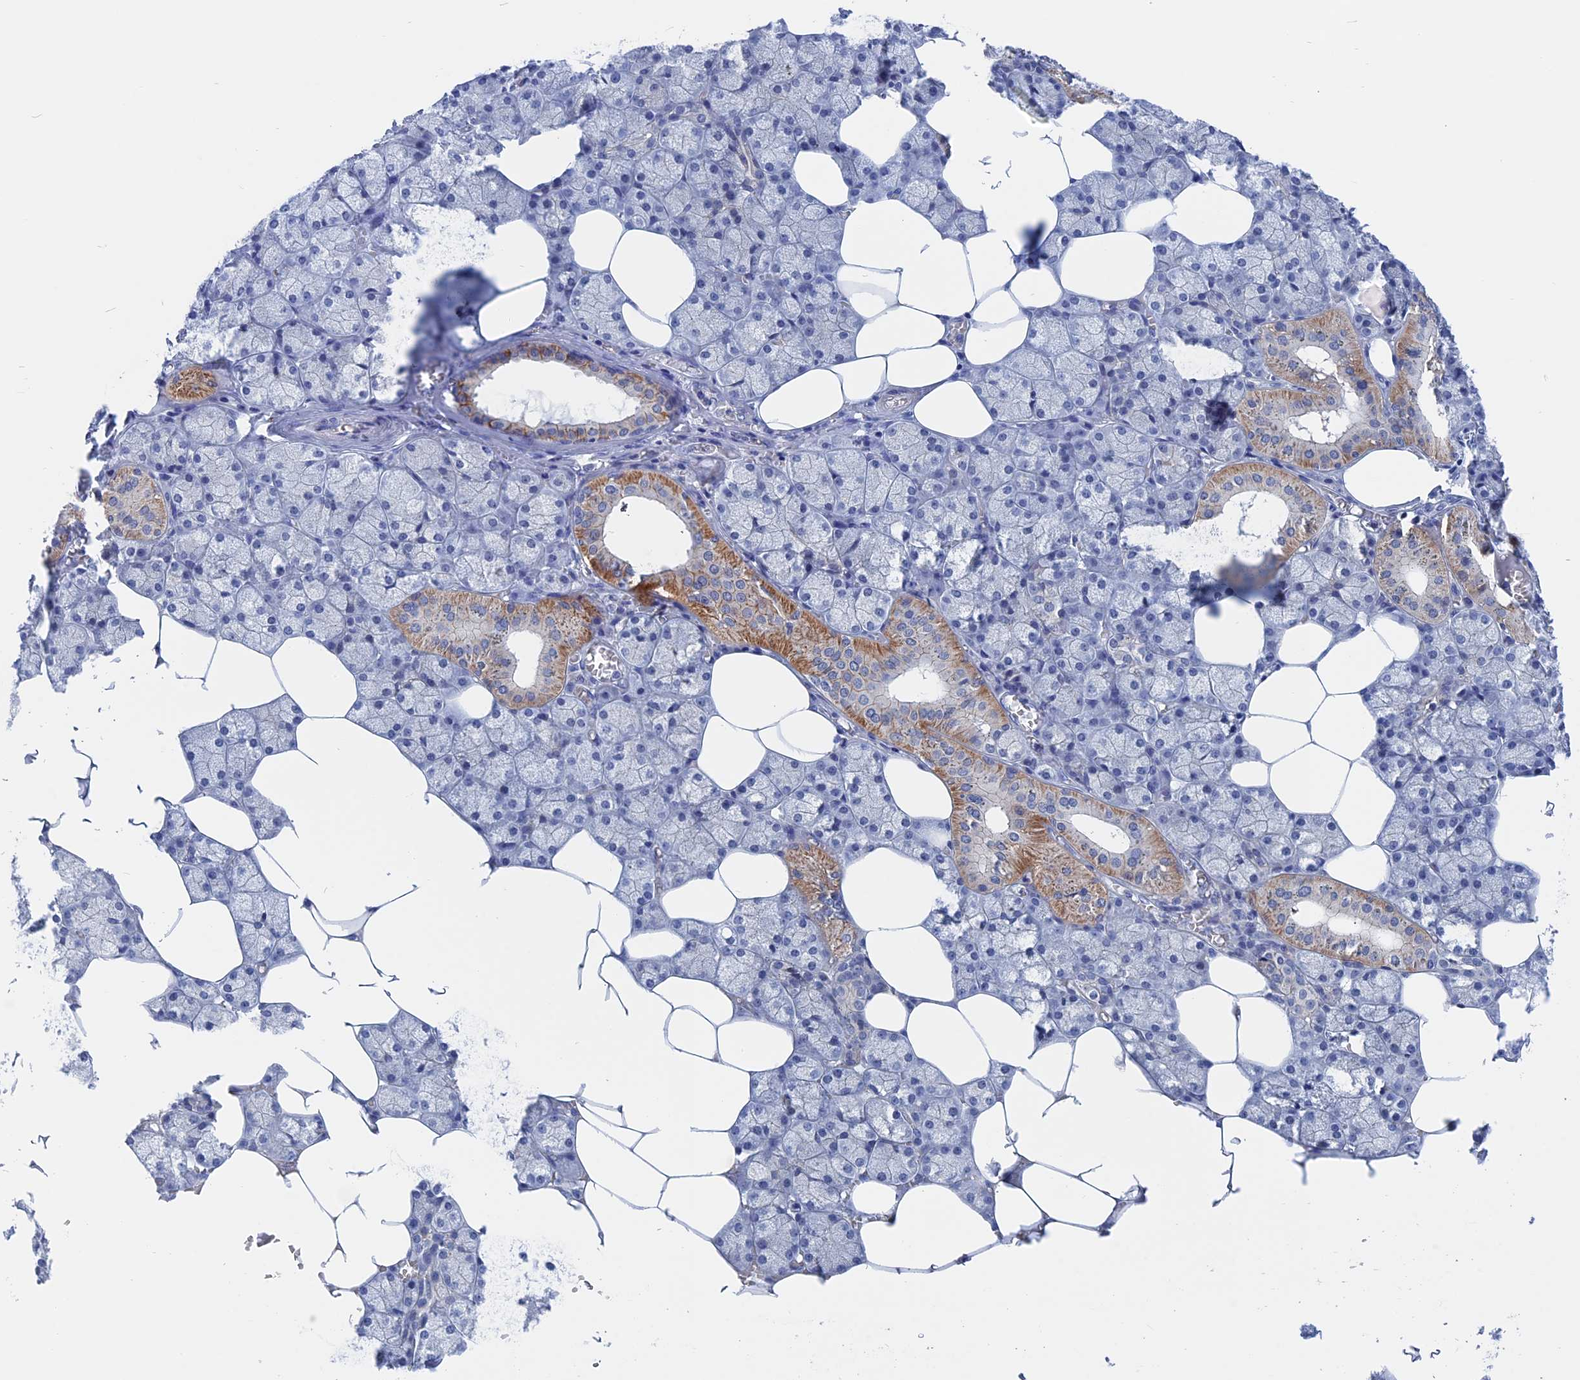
{"staining": {"intensity": "moderate", "quantity": "<25%", "location": "cytoplasmic/membranous"}, "tissue": "salivary gland", "cell_type": "Glandular cells", "image_type": "normal", "snomed": [{"axis": "morphology", "description": "Normal tissue, NOS"}, {"axis": "topography", "description": "Salivary gland"}], "caption": "Immunohistochemical staining of normal human salivary gland reveals low levels of moderate cytoplasmic/membranous positivity in about <25% of glandular cells.", "gene": "MARCHF3", "patient": {"sex": "male", "age": 62}}